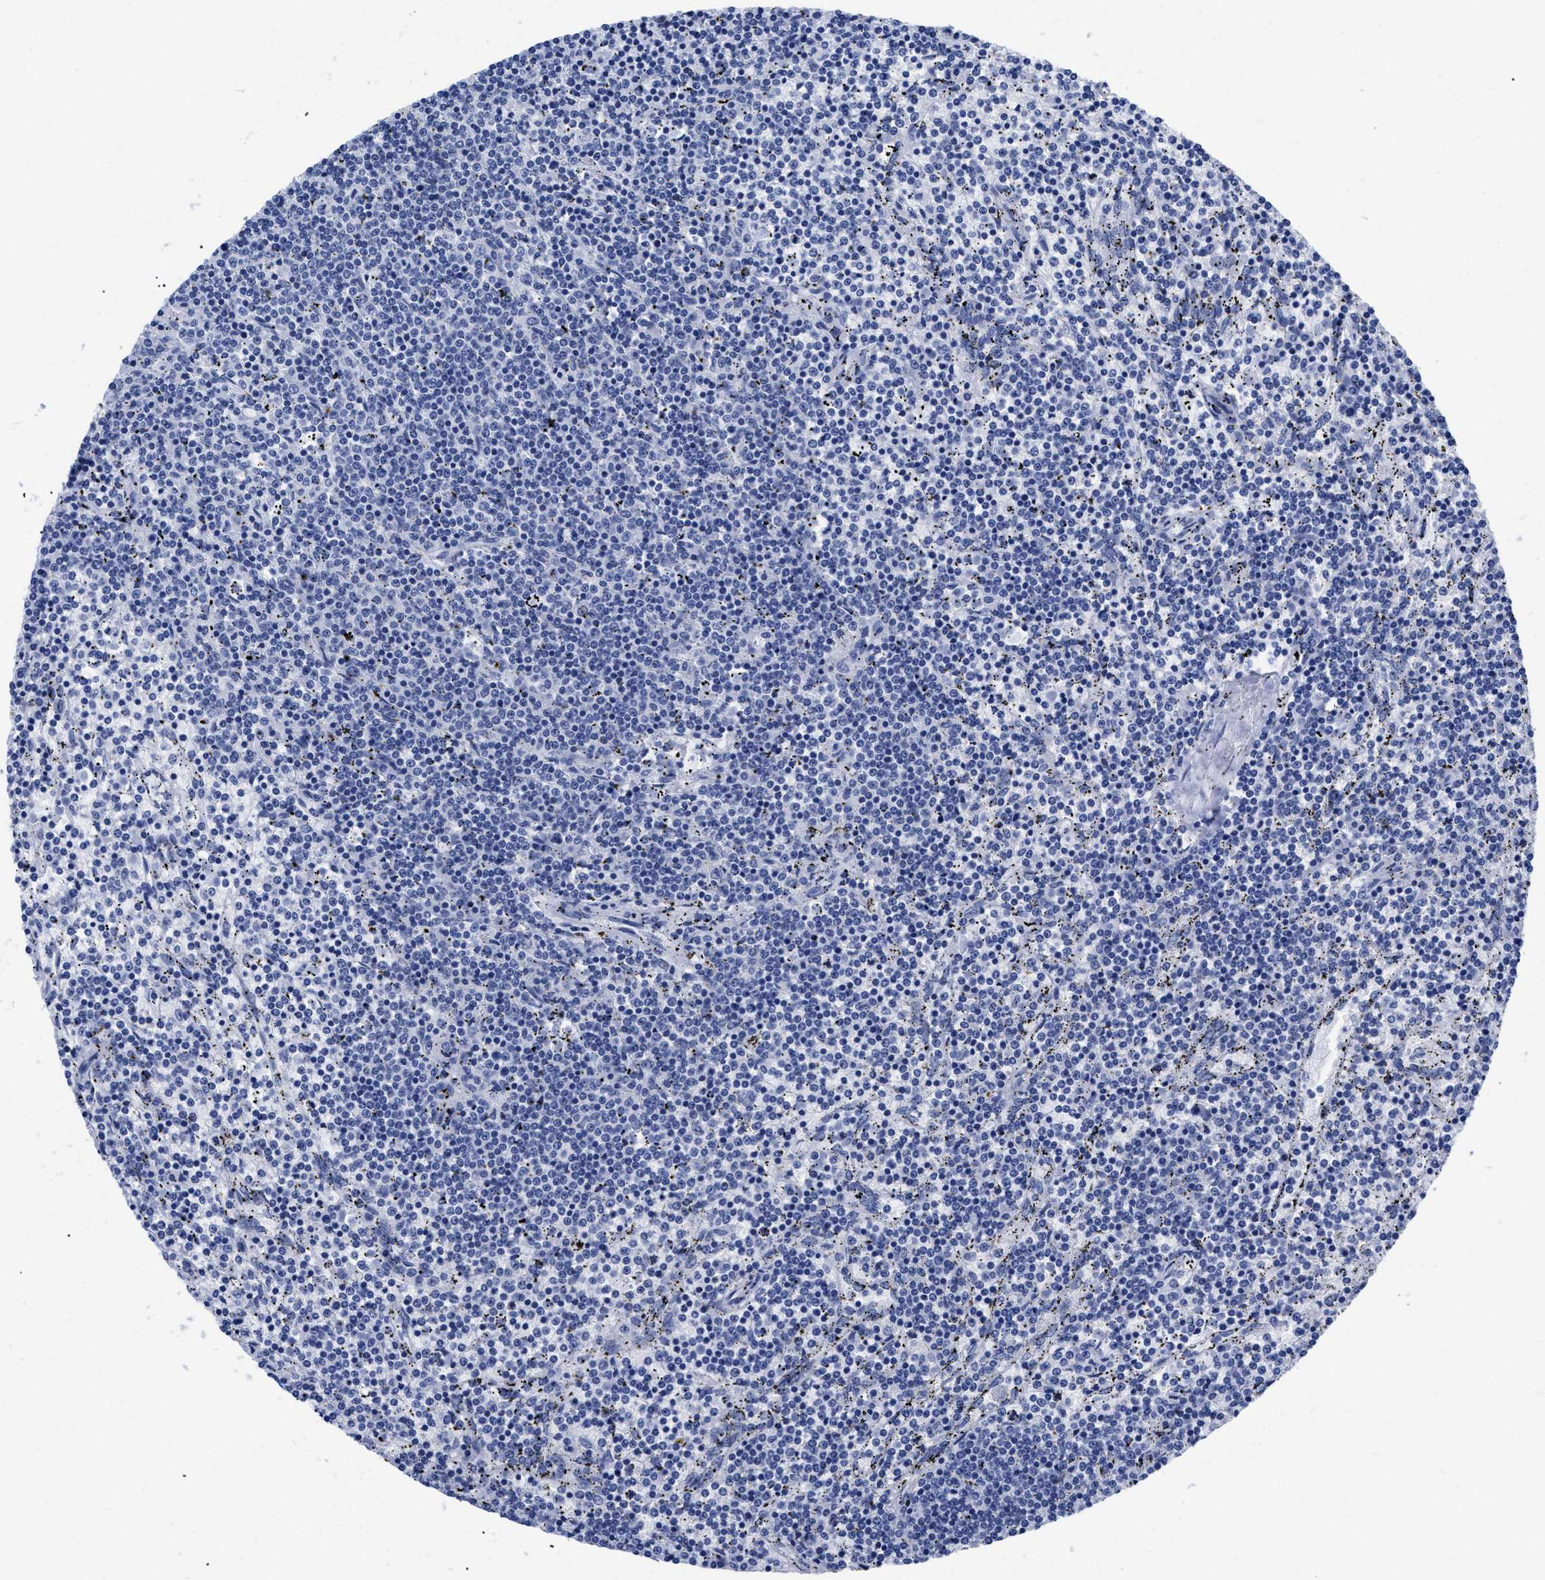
{"staining": {"intensity": "negative", "quantity": "none", "location": "none"}, "tissue": "lymphoma", "cell_type": "Tumor cells", "image_type": "cancer", "snomed": [{"axis": "morphology", "description": "Malignant lymphoma, non-Hodgkin's type, Low grade"}, {"axis": "topography", "description": "Spleen"}], "caption": "An image of malignant lymphoma, non-Hodgkin's type (low-grade) stained for a protein displays no brown staining in tumor cells. (DAB (3,3'-diaminobenzidine) immunohistochemistry visualized using brightfield microscopy, high magnification).", "gene": "TREML1", "patient": {"sex": "female", "age": 50}}